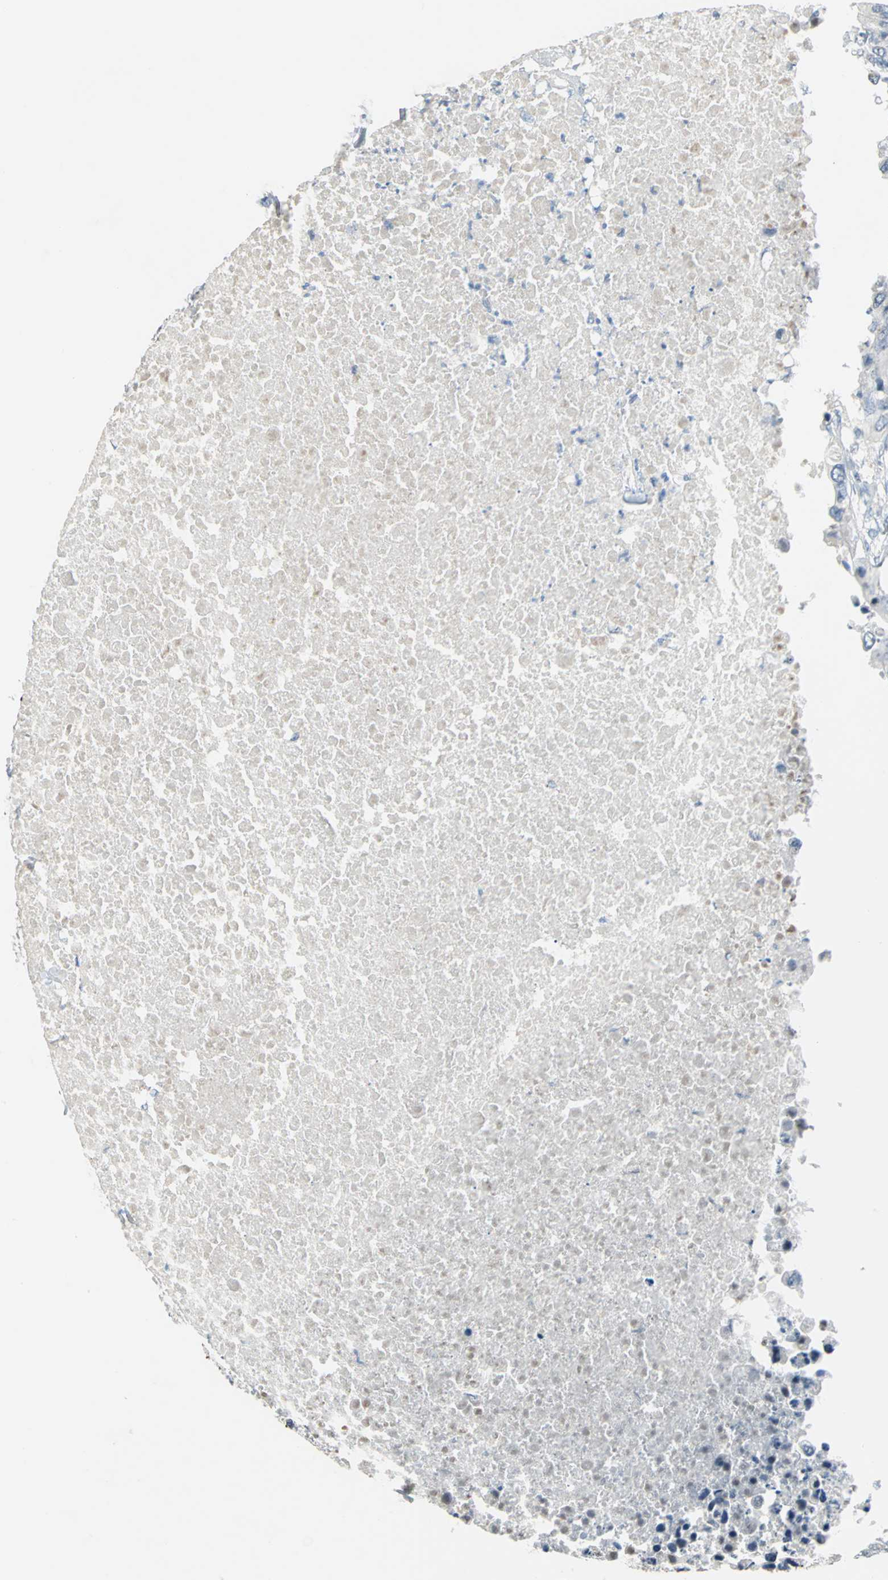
{"staining": {"intensity": "moderate", "quantity": ">75%", "location": "nuclear"}, "tissue": "colorectal cancer", "cell_type": "Tumor cells", "image_type": "cancer", "snomed": [{"axis": "morphology", "description": "Adenocarcinoma, NOS"}, {"axis": "topography", "description": "Colon"}], "caption": "A medium amount of moderate nuclear staining is appreciated in approximately >75% of tumor cells in colorectal adenocarcinoma tissue. The staining was performed using DAB (3,3'-diaminobenzidine), with brown indicating positive protein expression. Nuclei are stained blue with hematoxylin.", "gene": "MYBBP1A", "patient": {"sex": "male", "age": 71}}